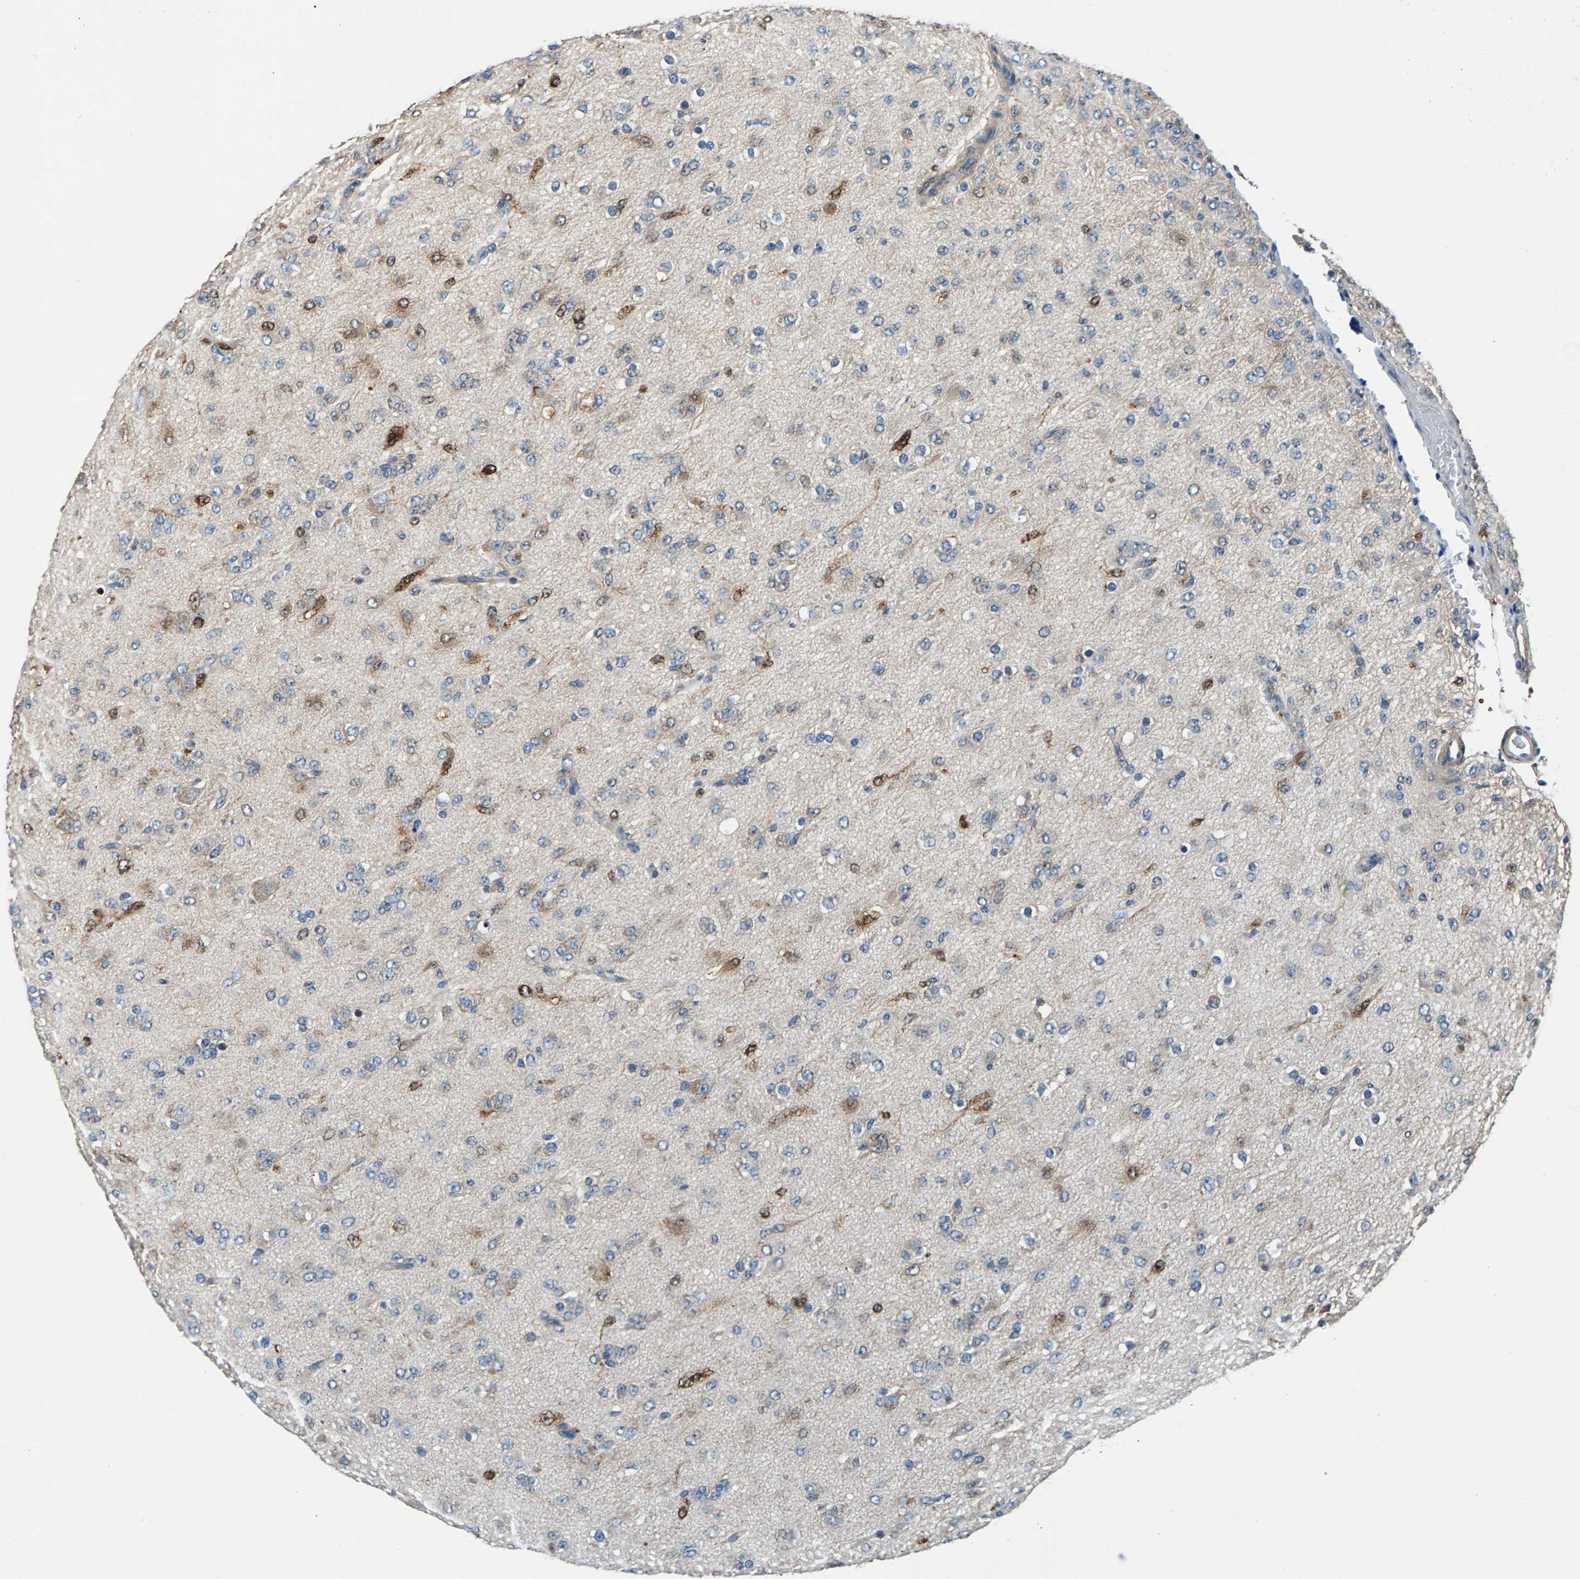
{"staining": {"intensity": "negative", "quantity": "none", "location": "none"}, "tissue": "glioma", "cell_type": "Tumor cells", "image_type": "cancer", "snomed": [{"axis": "morphology", "description": "Glioma, malignant, Low grade"}, {"axis": "topography", "description": "Brain"}], "caption": "Glioma was stained to show a protein in brown. There is no significant expression in tumor cells.", "gene": "CDRT4", "patient": {"sex": "male", "age": 65}}